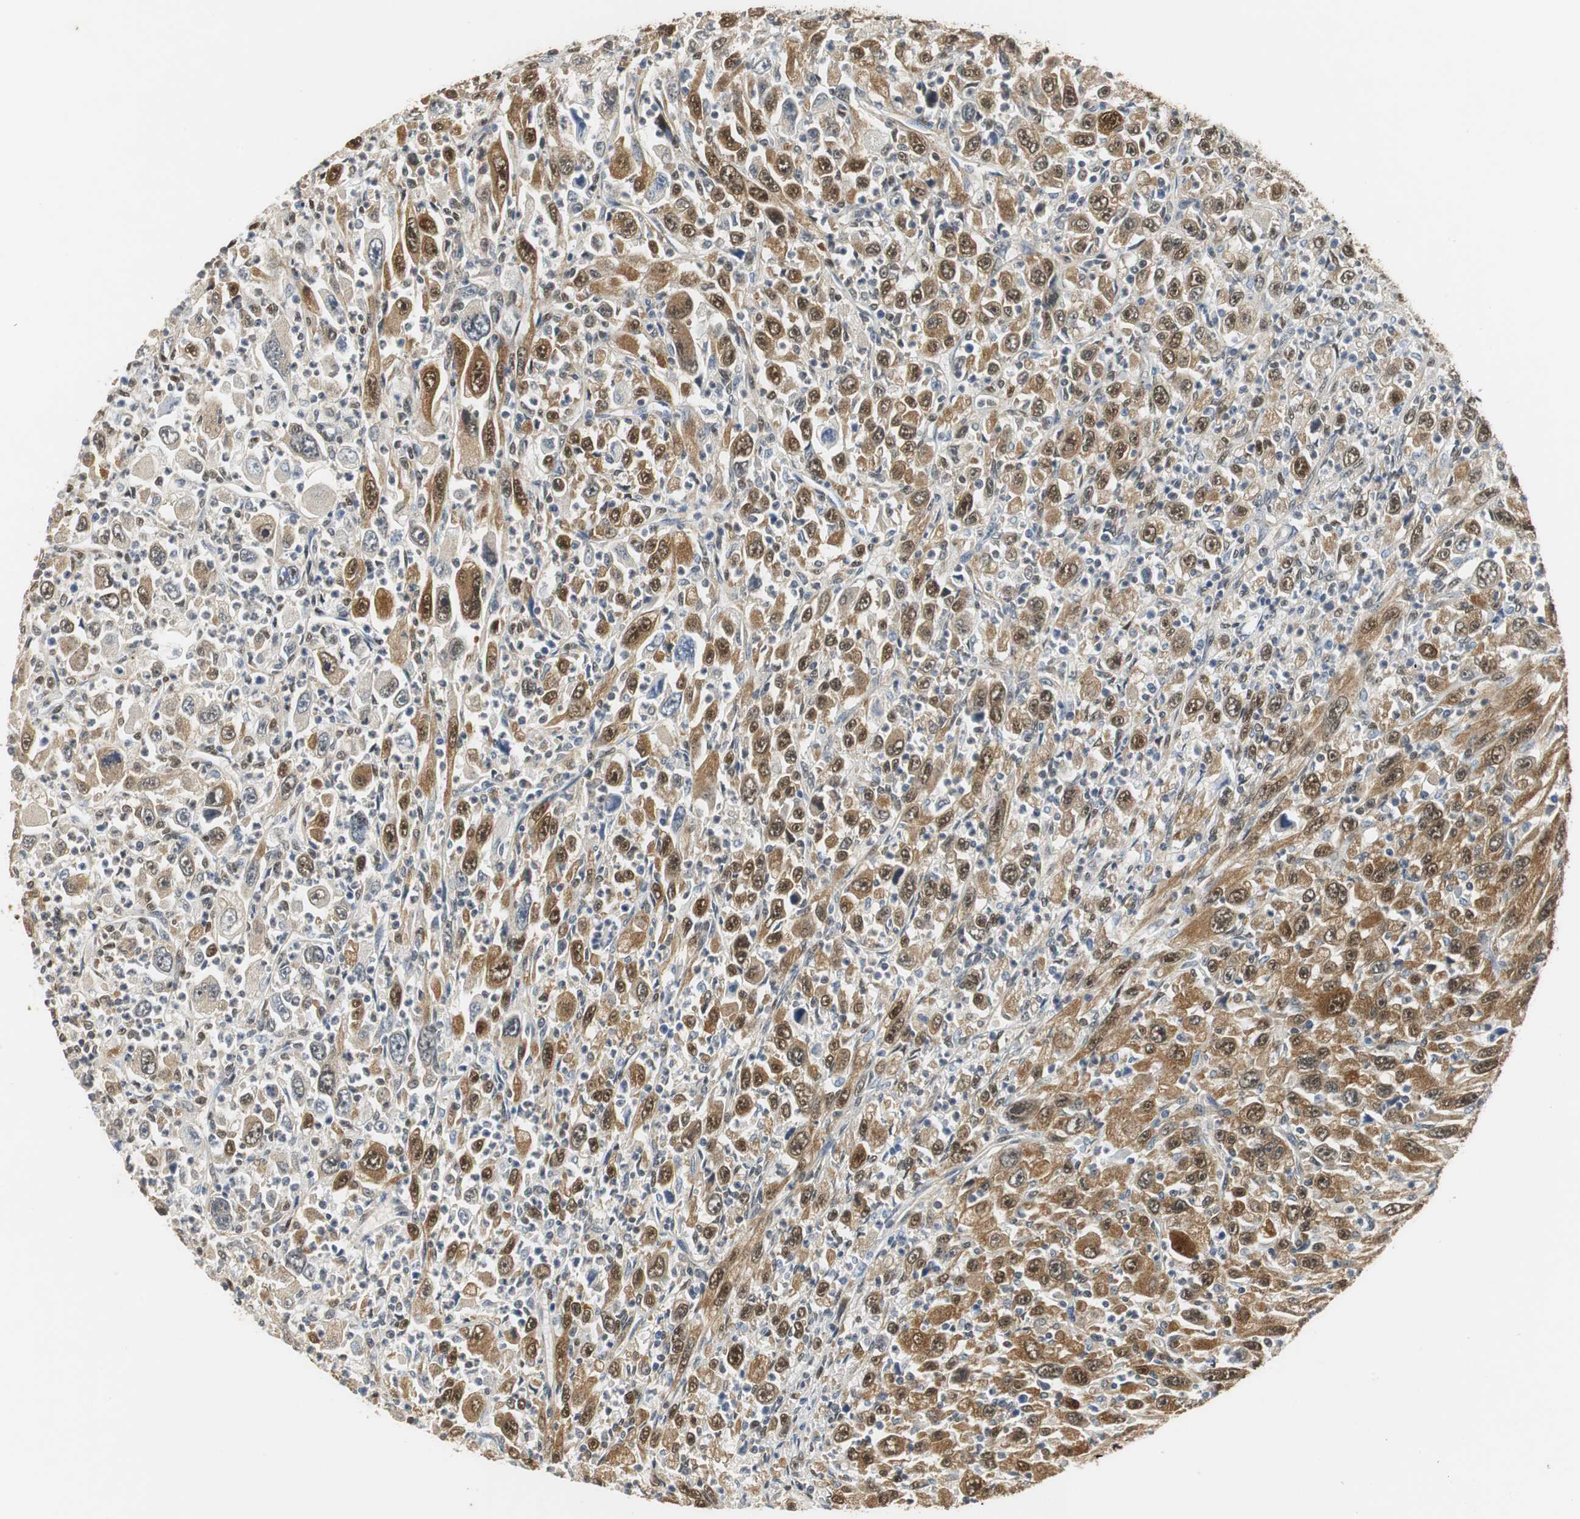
{"staining": {"intensity": "moderate", "quantity": ">75%", "location": "cytoplasmic/membranous,nuclear"}, "tissue": "melanoma", "cell_type": "Tumor cells", "image_type": "cancer", "snomed": [{"axis": "morphology", "description": "Malignant melanoma, Metastatic site"}, {"axis": "topography", "description": "Skin"}], "caption": "This image demonstrates immunohistochemistry (IHC) staining of human malignant melanoma (metastatic site), with medium moderate cytoplasmic/membranous and nuclear expression in about >75% of tumor cells.", "gene": "UBQLN2", "patient": {"sex": "female", "age": 56}}